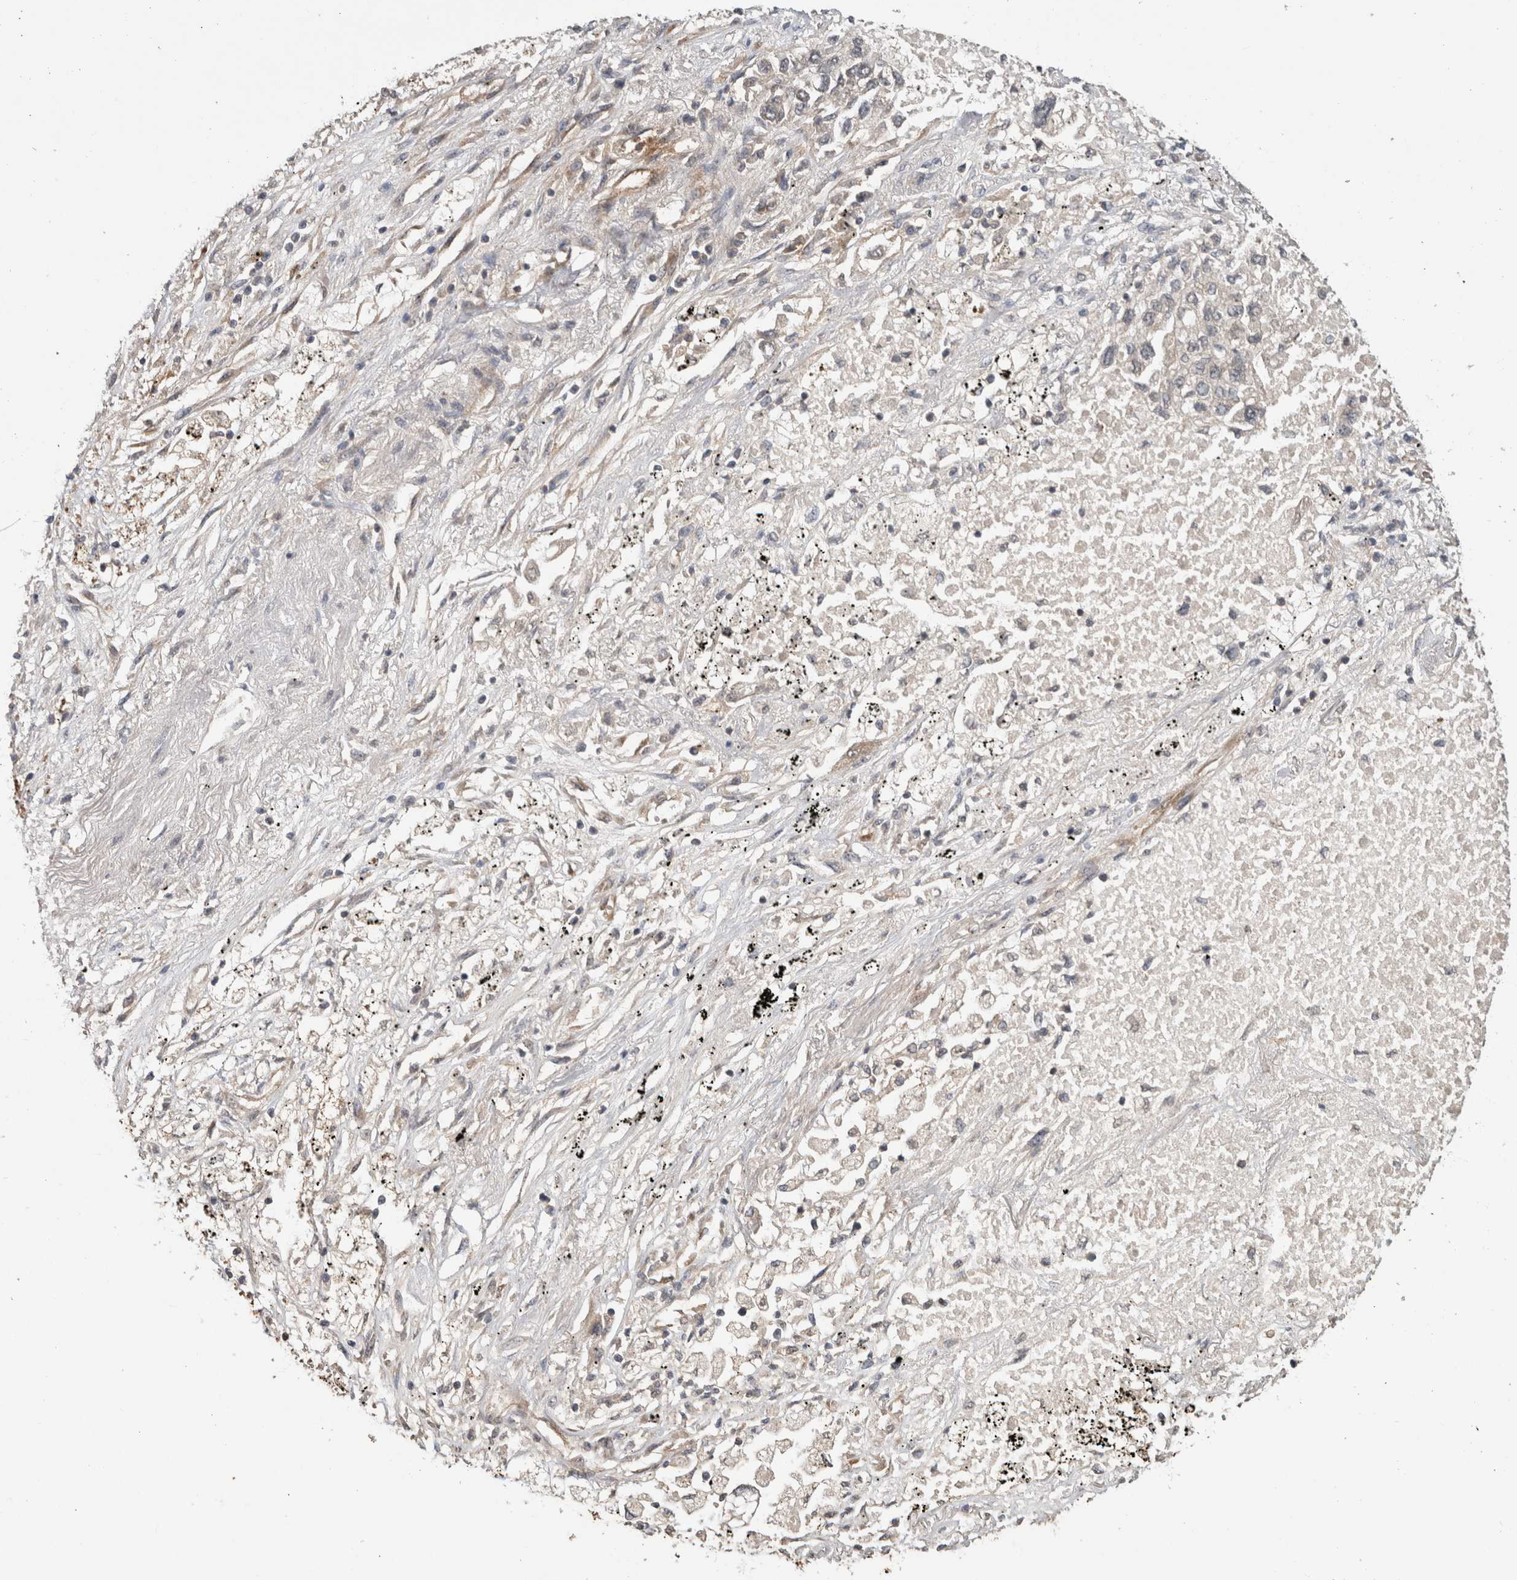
{"staining": {"intensity": "negative", "quantity": "none", "location": "none"}, "tissue": "lung cancer", "cell_type": "Tumor cells", "image_type": "cancer", "snomed": [{"axis": "morphology", "description": "Inflammation, NOS"}, {"axis": "morphology", "description": "Adenocarcinoma, NOS"}, {"axis": "topography", "description": "Lung"}], "caption": "A high-resolution image shows immunohistochemistry staining of lung adenocarcinoma, which reveals no significant expression in tumor cells.", "gene": "HMOX2", "patient": {"sex": "male", "age": 63}}